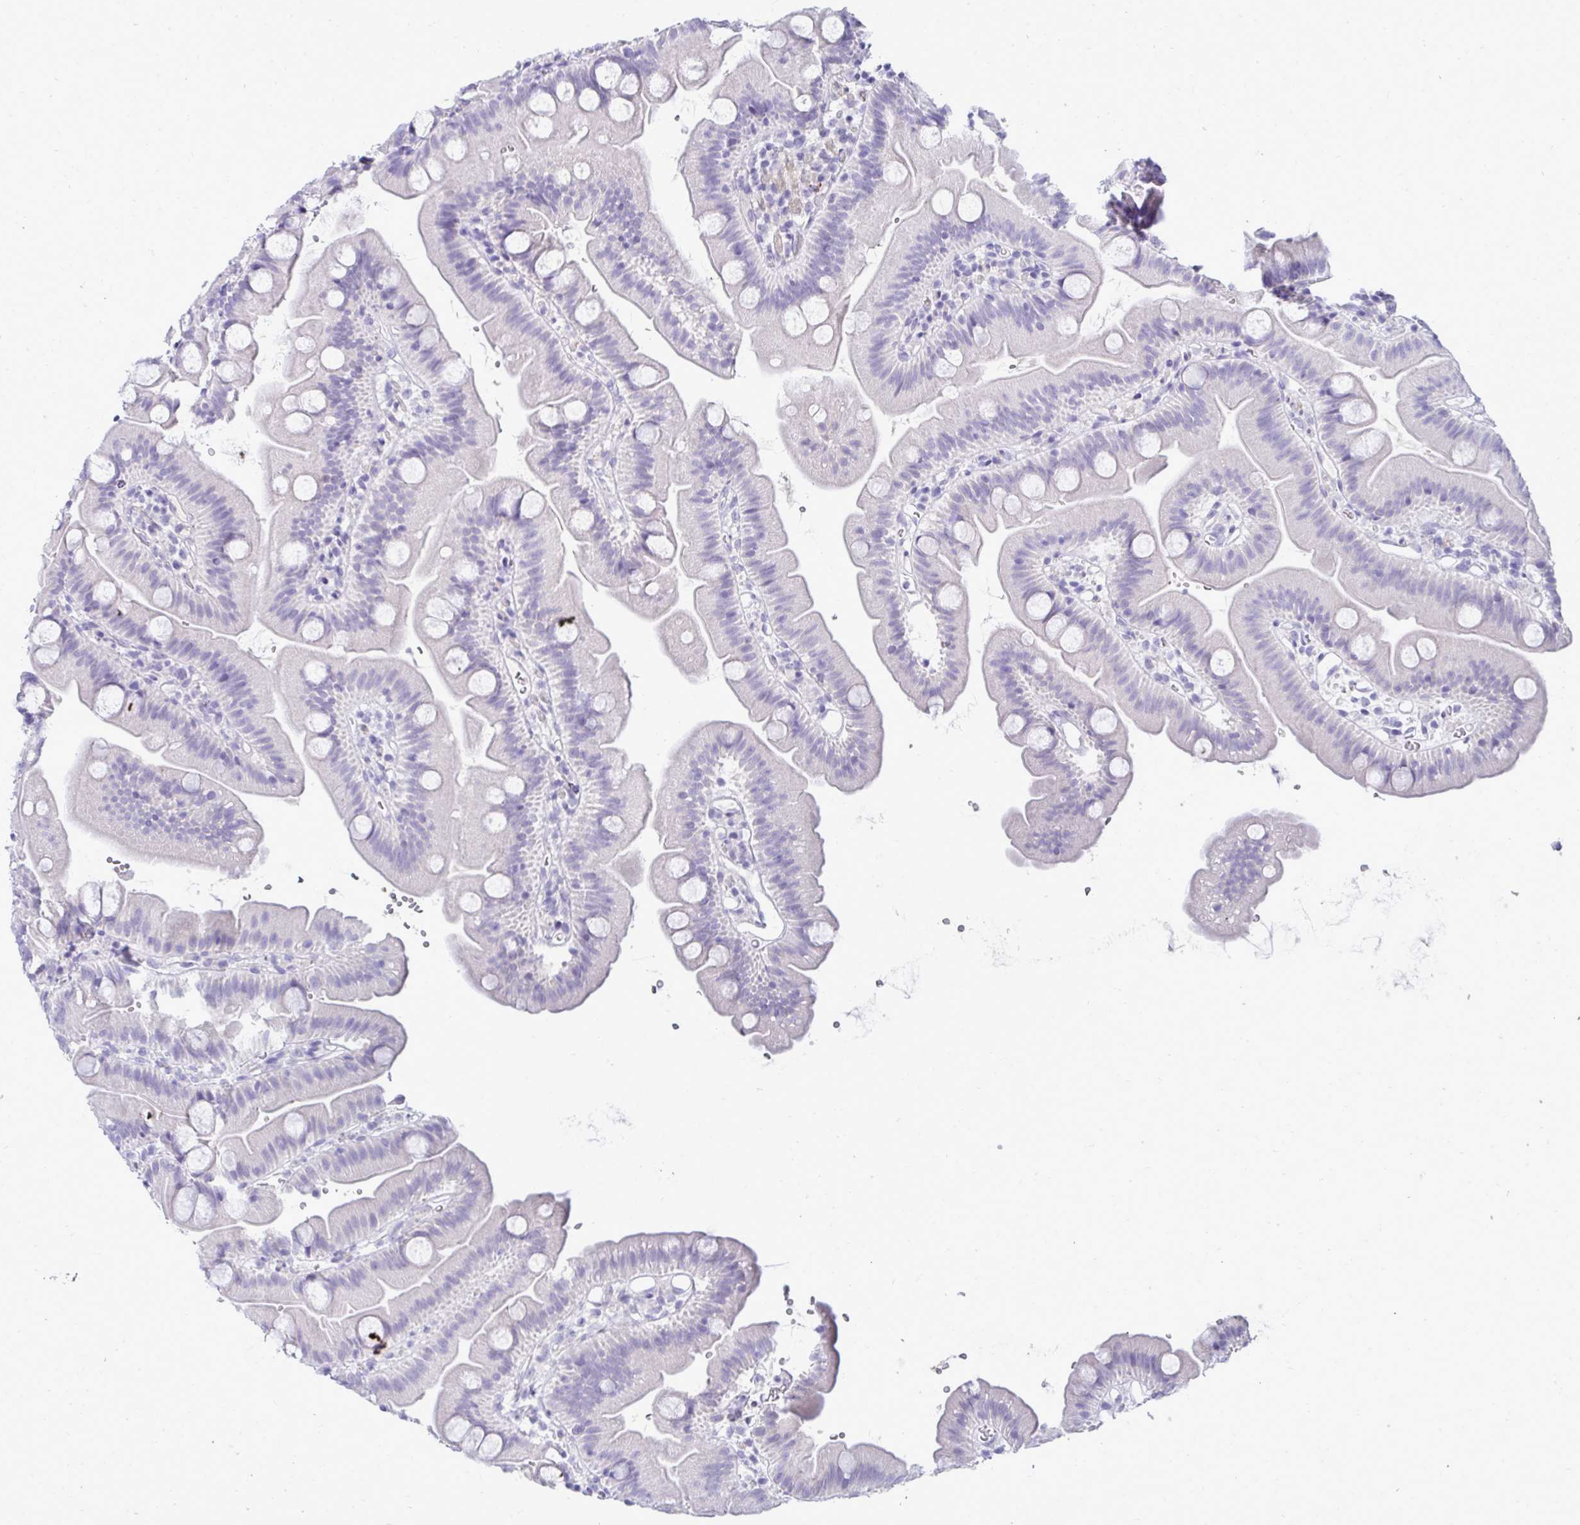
{"staining": {"intensity": "negative", "quantity": "none", "location": "none"}, "tissue": "small intestine", "cell_type": "Glandular cells", "image_type": "normal", "snomed": [{"axis": "morphology", "description": "Normal tissue, NOS"}, {"axis": "topography", "description": "Small intestine"}], "caption": "Protein analysis of normal small intestine exhibits no significant expression in glandular cells. (DAB (3,3'-diaminobenzidine) IHC visualized using brightfield microscopy, high magnification).", "gene": "HSPB6", "patient": {"sex": "female", "age": 68}}